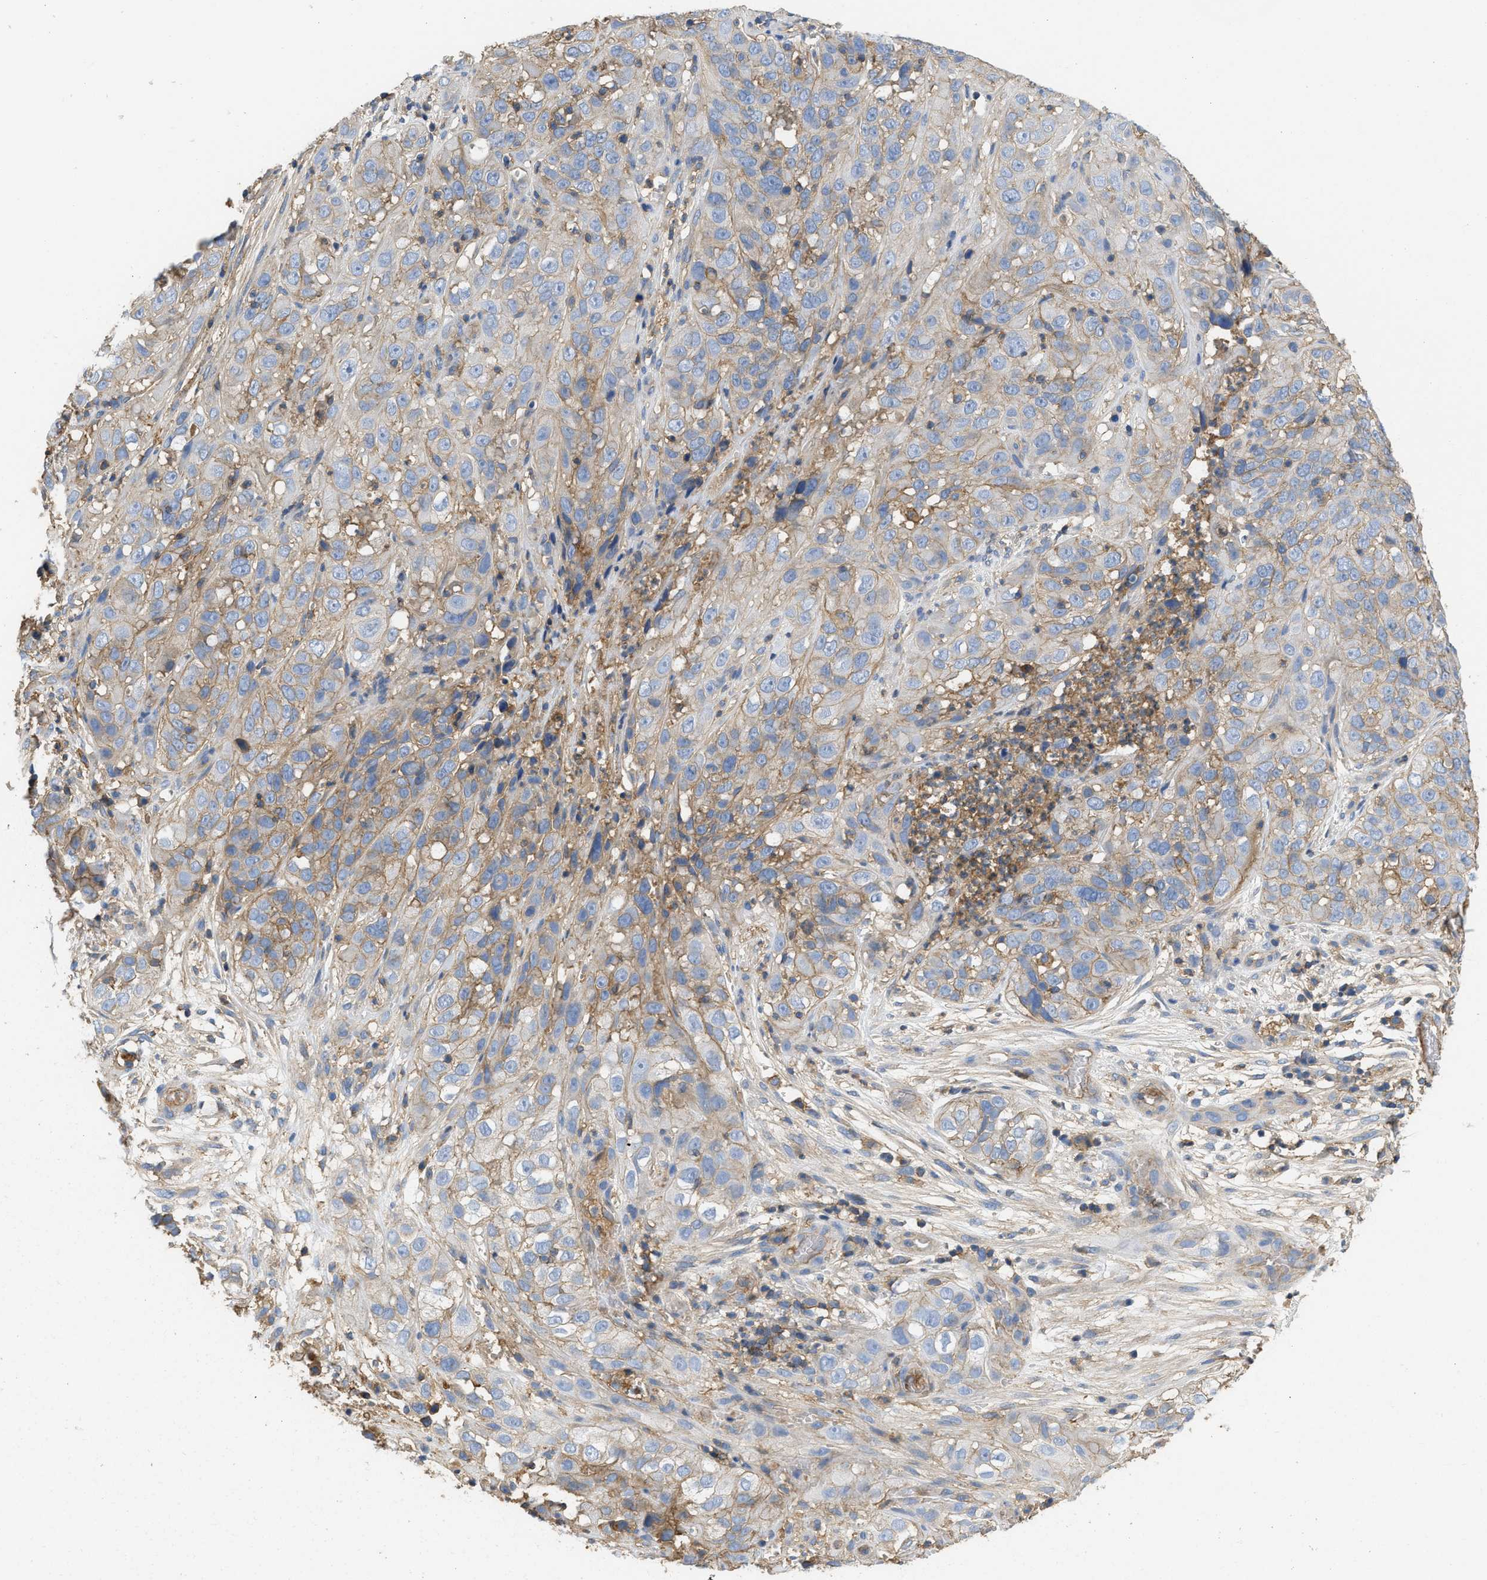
{"staining": {"intensity": "weak", "quantity": "25%-75%", "location": "cytoplasmic/membranous"}, "tissue": "cervical cancer", "cell_type": "Tumor cells", "image_type": "cancer", "snomed": [{"axis": "morphology", "description": "Squamous cell carcinoma, NOS"}, {"axis": "topography", "description": "Cervix"}], "caption": "This is an image of IHC staining of cervical cancer (squamous cell carcinoma), which shows weak positivity in the cytoplasmic/membranous of tumor cells.", "gene": "GNB4", "patient": {"sex": "female", "age": 32}}